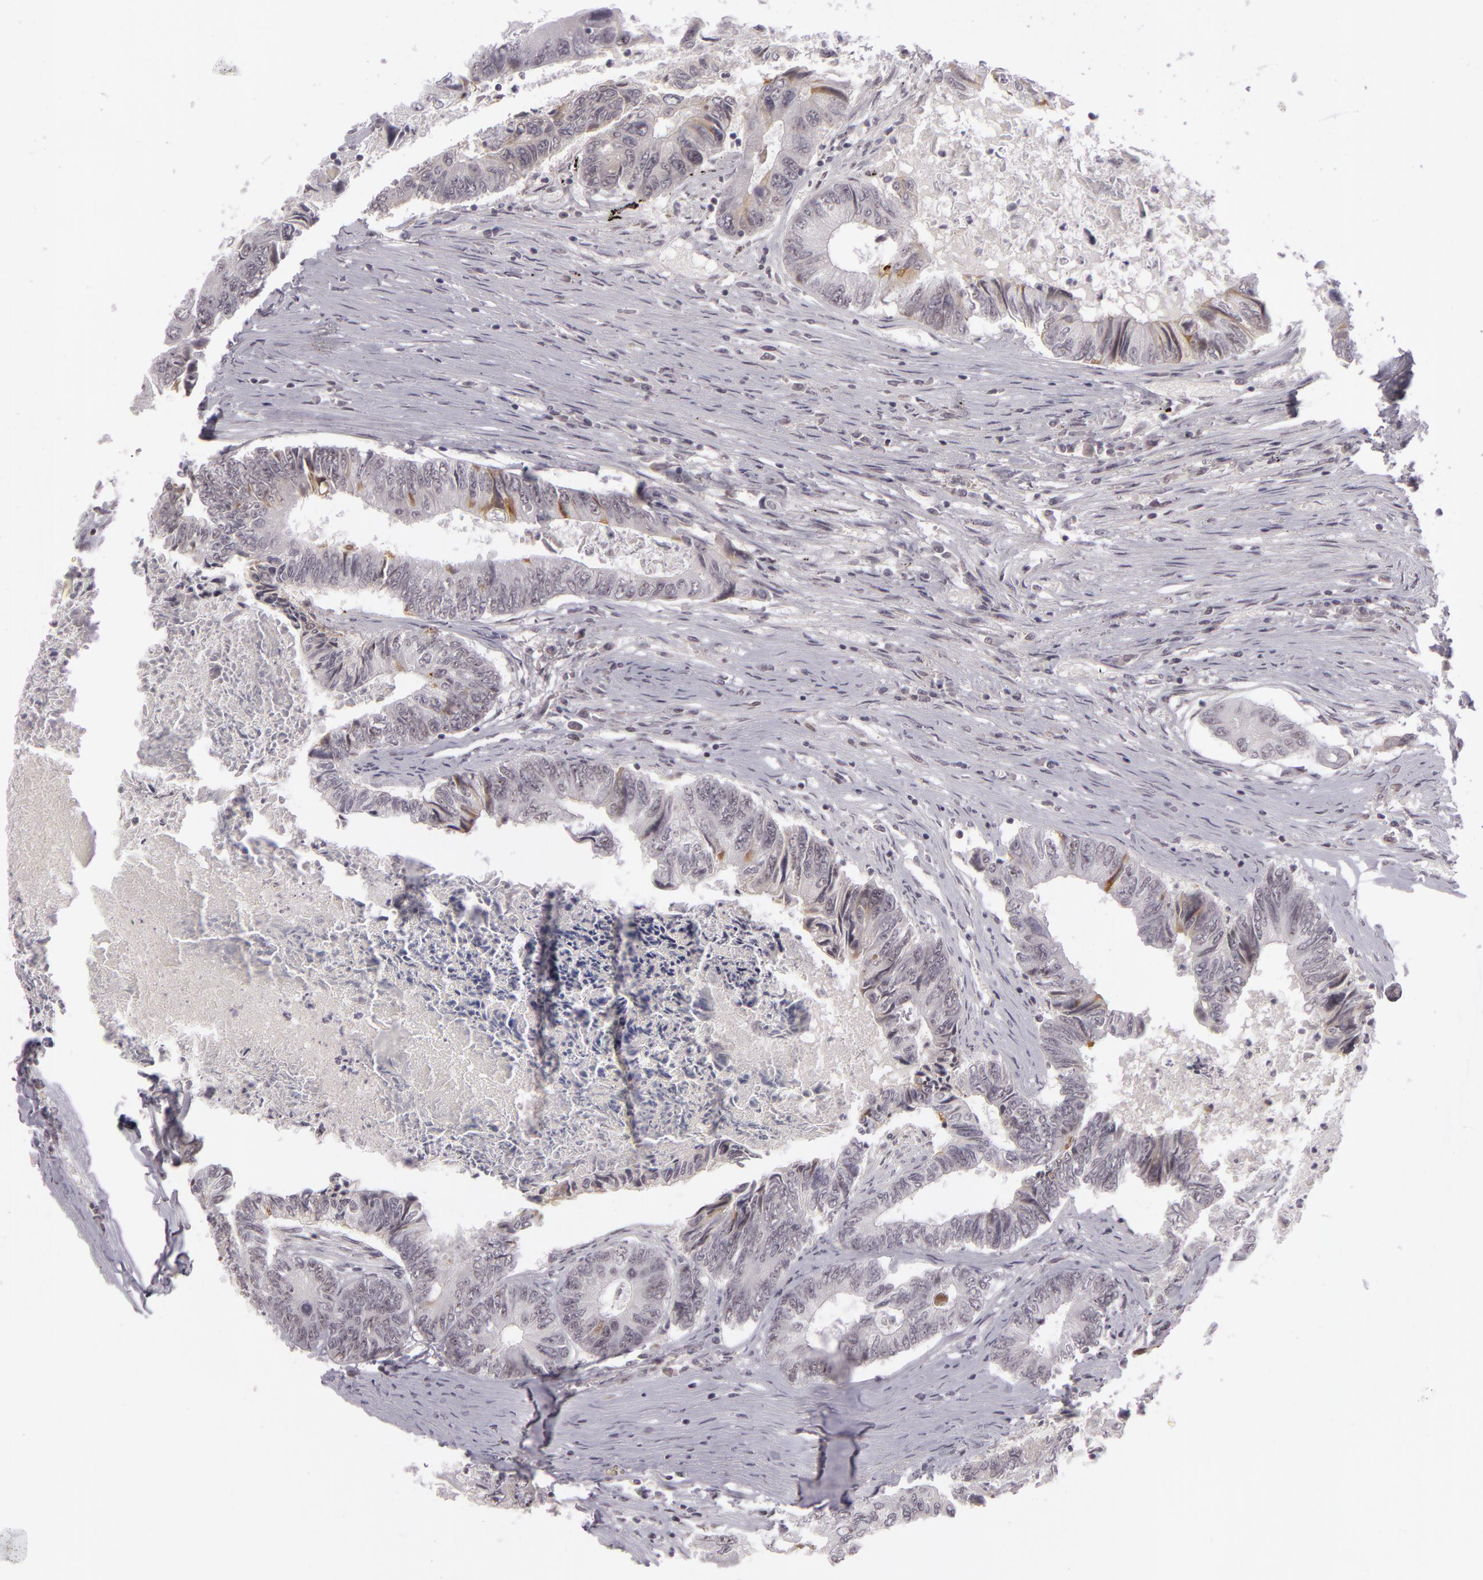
{"staining": {"intensity": "negative", "quantity": "none", "location": "none"}, "tissue": "colorectal cancer", "cell_type": "Tumor cells", "image_type": "cancer", "snomed": [{"axis": "morphology", "description": "Adenocarcinoma, NOS"}, {"axis": "topography", "description": "Rectum"}], "caption": "Adenocarcinoma (colorectal) was stained to show a protein in brown. There is no significant positivity in tumor cells.", "gene": "RRP7A", "patient": {"sex": "female", "age": 82}}